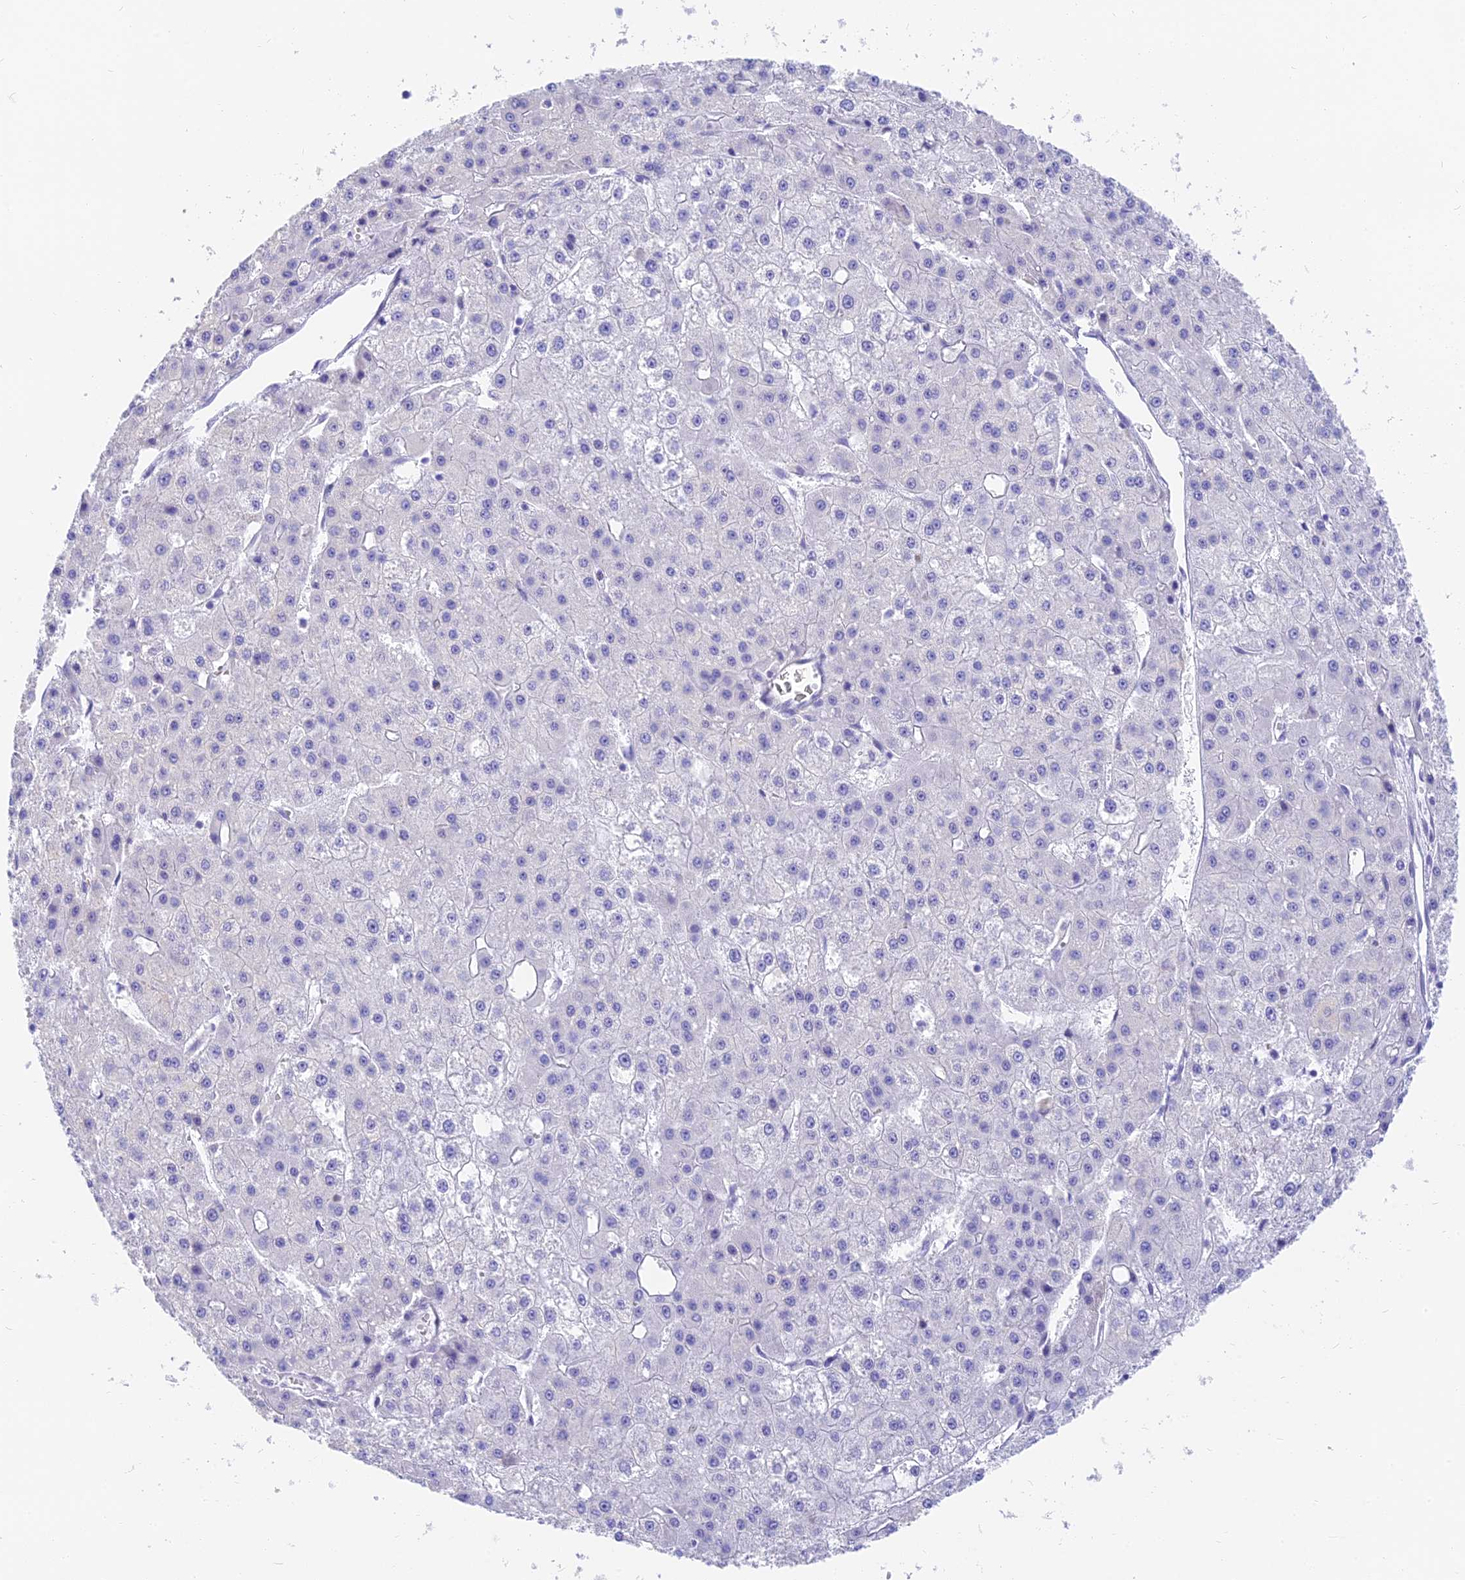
{"staining": {"intensity": "negative", "quantity": "none", "location": "none"}, "tissue": "liver cancer", "cell_type": "Tumor cells", "image_type": "cancer", "snomed": [{"axis": "morphology", "description": "Carcinoma, Hepatocellular, NOS"}, {"axis": "topography", "description": "Liver"}], "caption": "Immunohistochemistry of human hepatocellular carcinoma (liver) shows no expression in tumor cells. (DAB (3,3'-diaminobenzidine) IHC visualized using brightfield microscopy, high magnification).", "gene": "SLC36A2", "patient": {"sex": "male", "age": 47}}